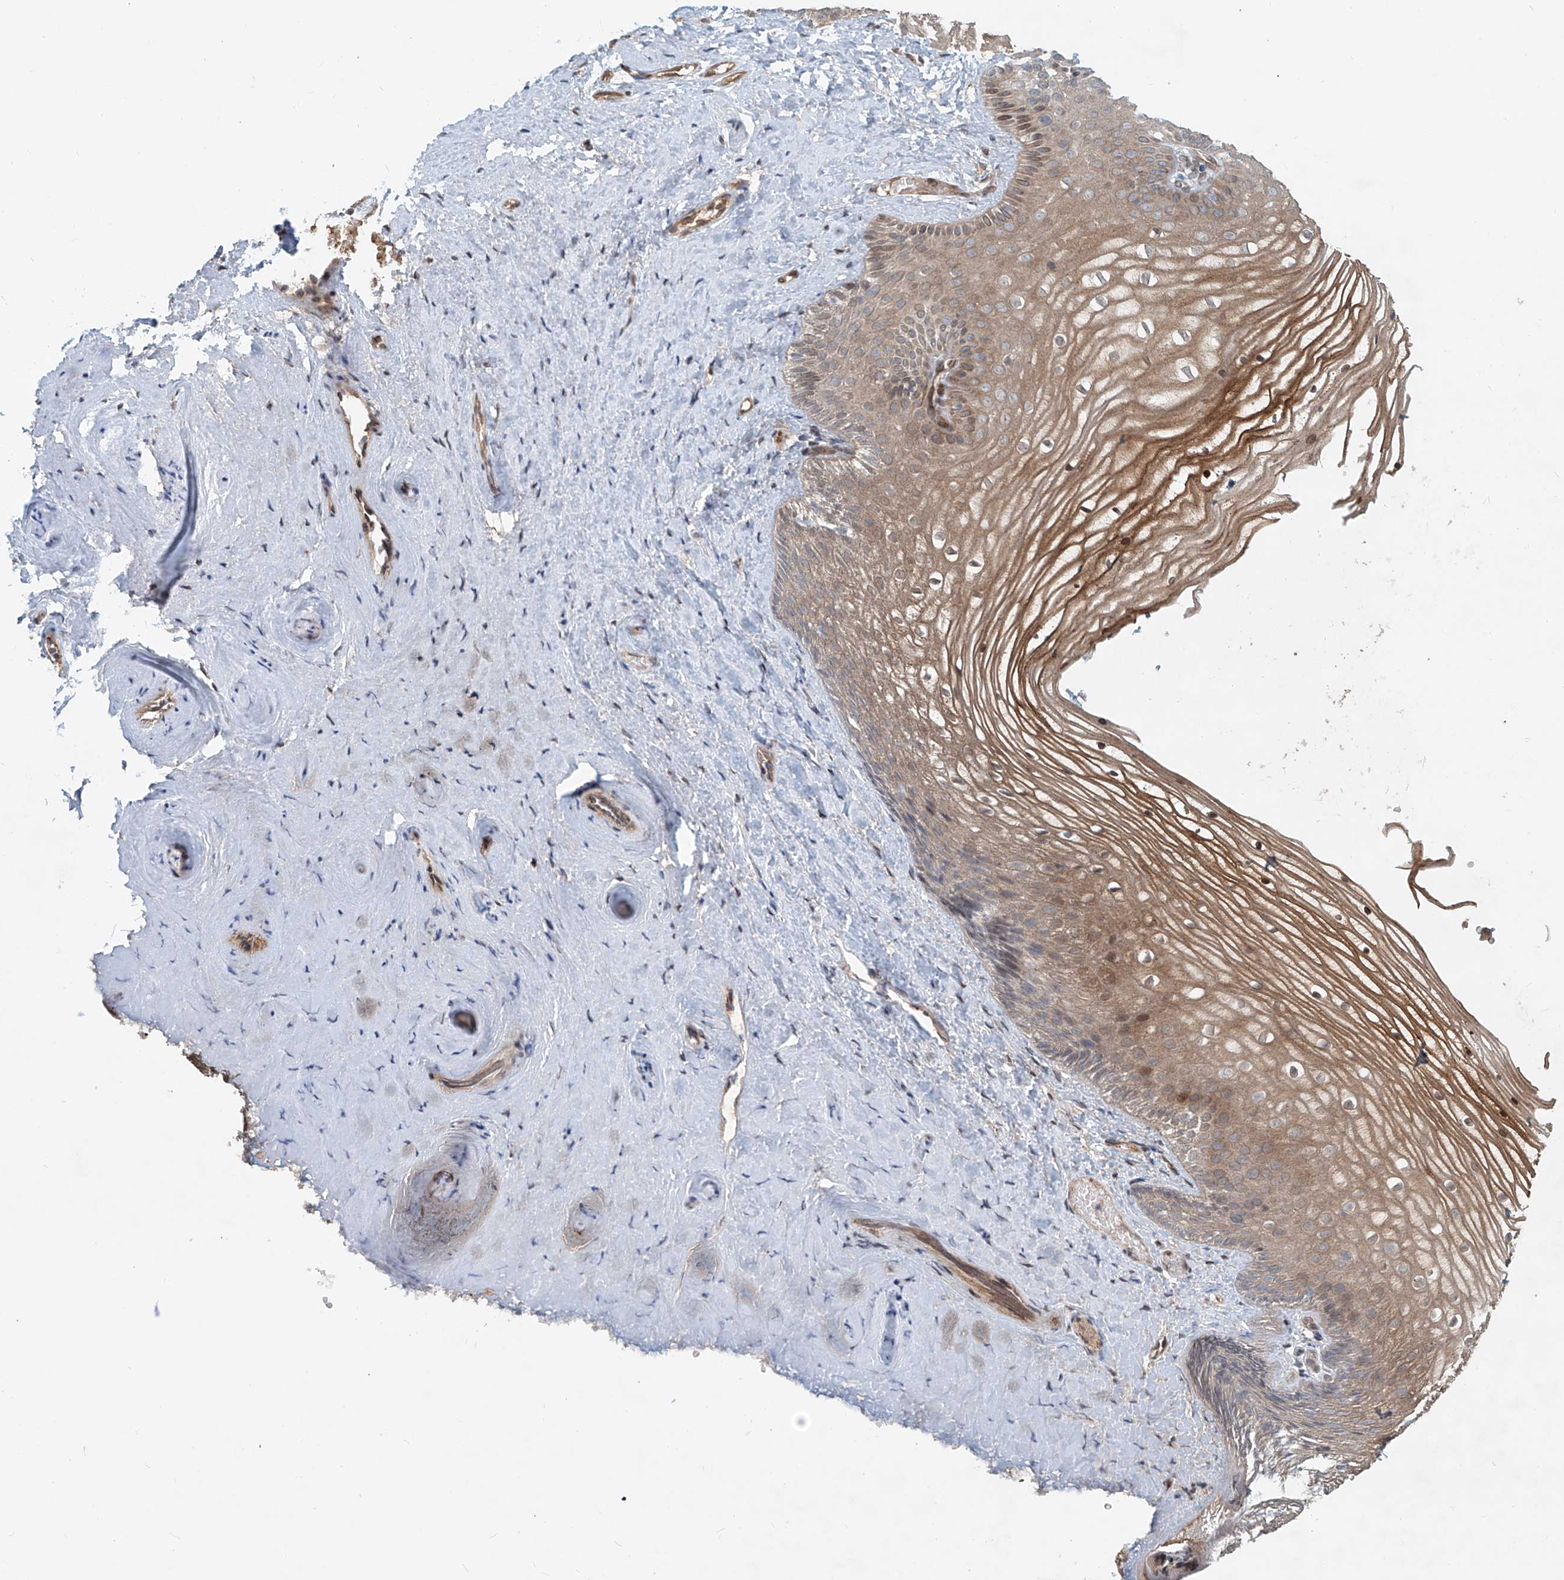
{"staining": {"intensity": "strong", "quantity": "25%-75%", "location": "cytoplasmic/membranous"}, "tissue": "vagina", "cell_type": "Squamous epithelial cells", "image_type": "normal", "snomed": [{"axis": "morphology", "description": "Normal tissue, NOS"}, {"axis": "topography", "description": "Vagina"}, {"axis": "topography", "description": "Cervix"}], "caption": "Immunohistochemistry (DAB (3,3'-diaminobenzidine)) staining of normal human vagina shows strong cytoplasmic/membranous protein staining in about 25%-75% of squamous epithelial cells.", "gene": "SASH1", "patient": {"sex": "female", "age": 40}}